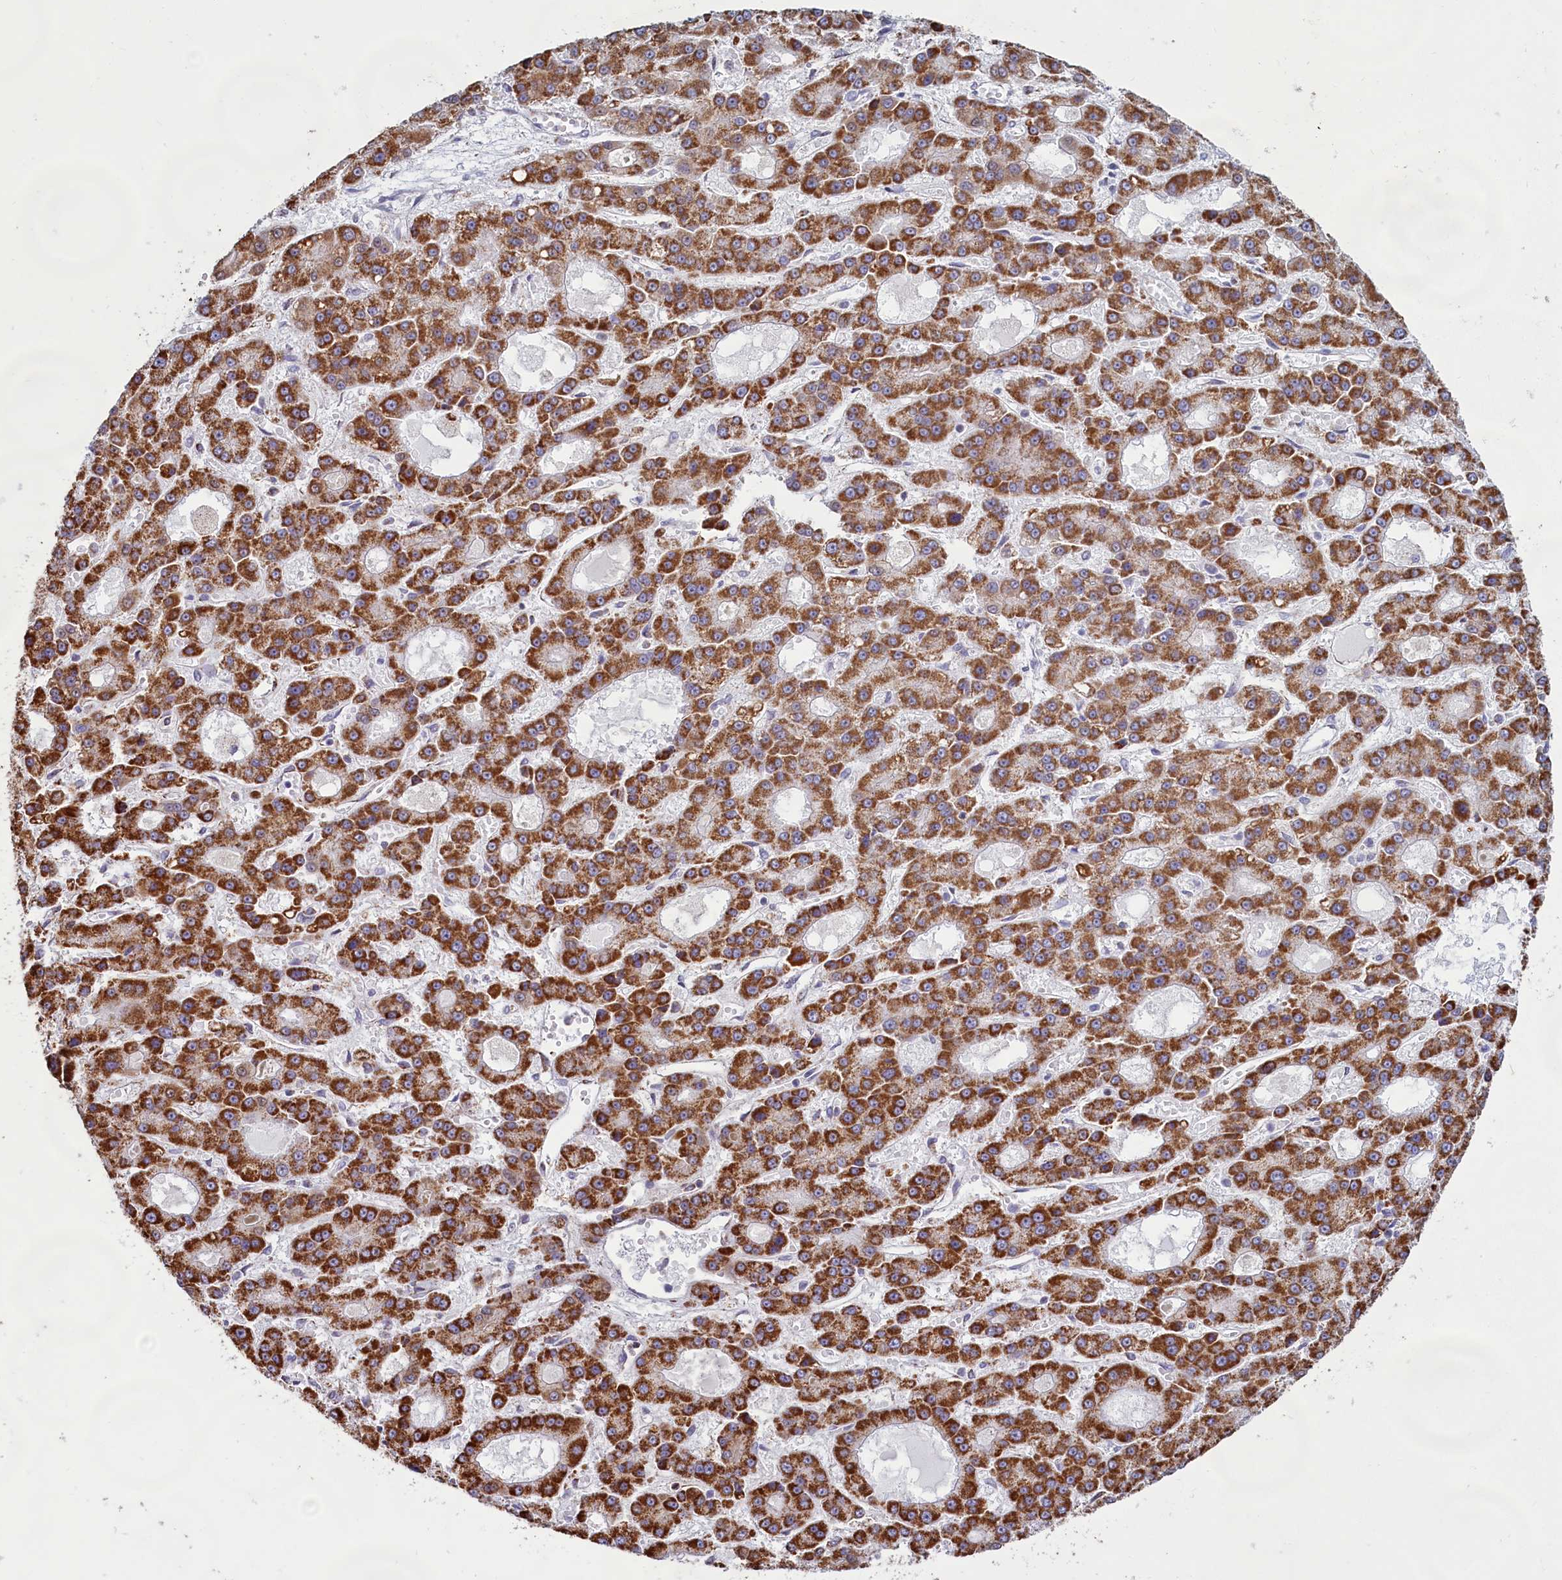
{"staining": {"intensity": "strong", "quantity": ">75%", "location": "cytoplasmic/membranous"}, "tissue": "liver cancer", "cell_type": "Tumor cells", "image_type": "cancer", "snomed": [{"axis": "morphology", "description": "Carcinoma, Hepatocellular, NOS"}, {"axis": "topography", "description": "Liver"}], "caption": "A histopathology image showing strong cytoplasmic/membranous staining in about >75% of tumor cells in hepatocellular carcinoma (liver), as visualized by brown immunohistochemical staining.", "gene": "C1D", "patient": {"sex": "male", "age": 70}}